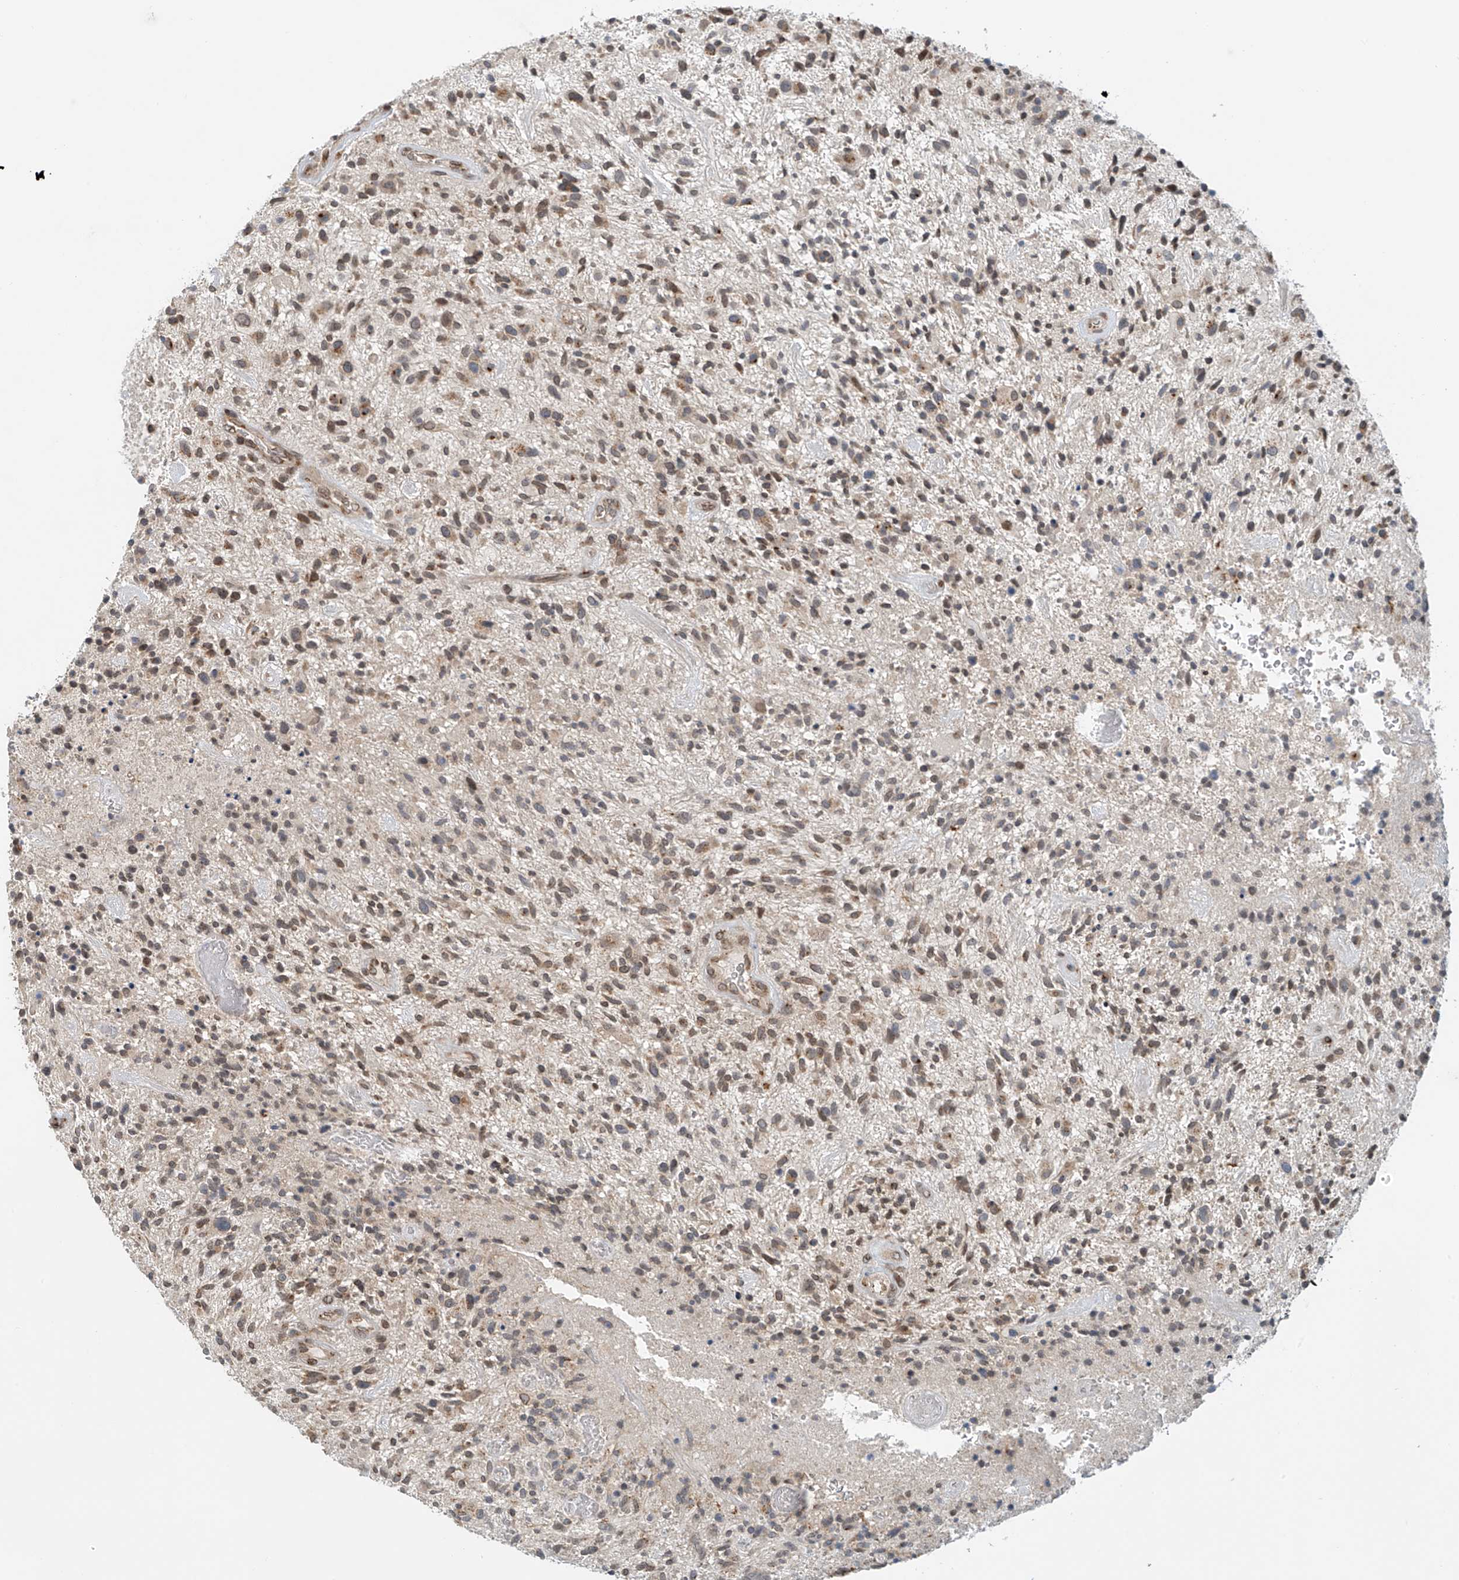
{"staining": {"intensity": "weak", "quantity": "25%-75%", "location": "cytoplasmic/membranous,nuclear"}, "tissue": "glioma", "cell_type": "Tumor cells", "image_type": "cancer", "snomed": [{"axis": "morphology", "description": "Glioma, malignant, High grade"}, {"axis": "topography", "description": "Brain"}], "caption": "Immunohistochemistry (DAB (3,3'-diaminobenzidine)) staining of human malignant high-grade glioma exhibits weak cytoplasmic/membranous and nuclear protein expression in approximately 25%-75% of tumor cells.", "gene": "STARD9", "patient": {"sex": "male", "age": 47}}